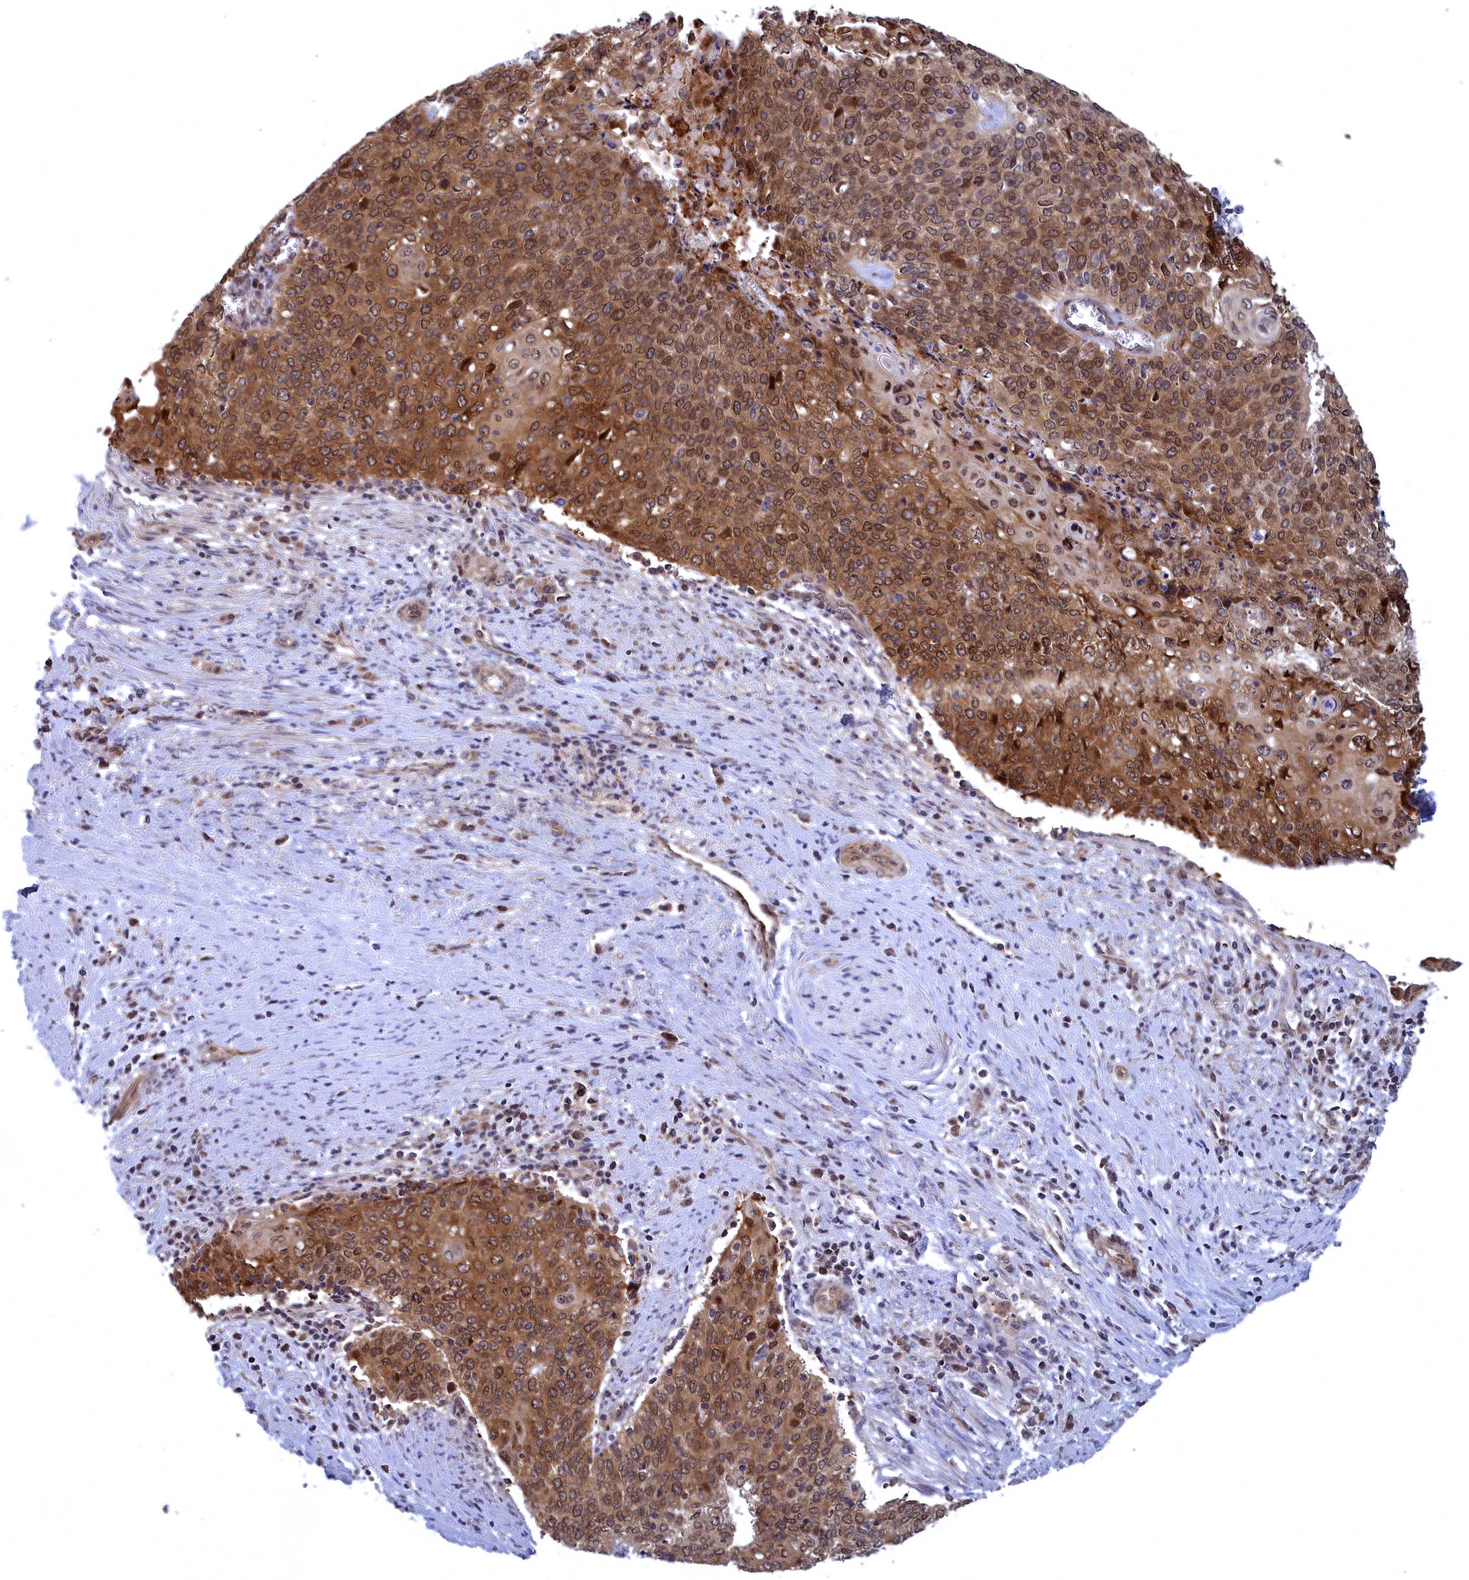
{"staining": {"intensity": "moderate", "quantity": ">75%", "location": "cytoplasmic/membranous,nuclear"}, "tissue": "cervical cancer", "cell_type": "Tumor cells", "image_type": "cancer", "snomed": [{"axis": "morphology", "description": "Squamous cell carcinoma, NOS"}, {"axis": "topography", "description": "Cervix"}], "caption": "Tumor cells reveal medium levels of moderate cytoplasmic/membranous and nuclear staining in about >75% of cells in cervical cancer.", "gene": "NAA10", "patient": {"sex": "female", "age": 39}}